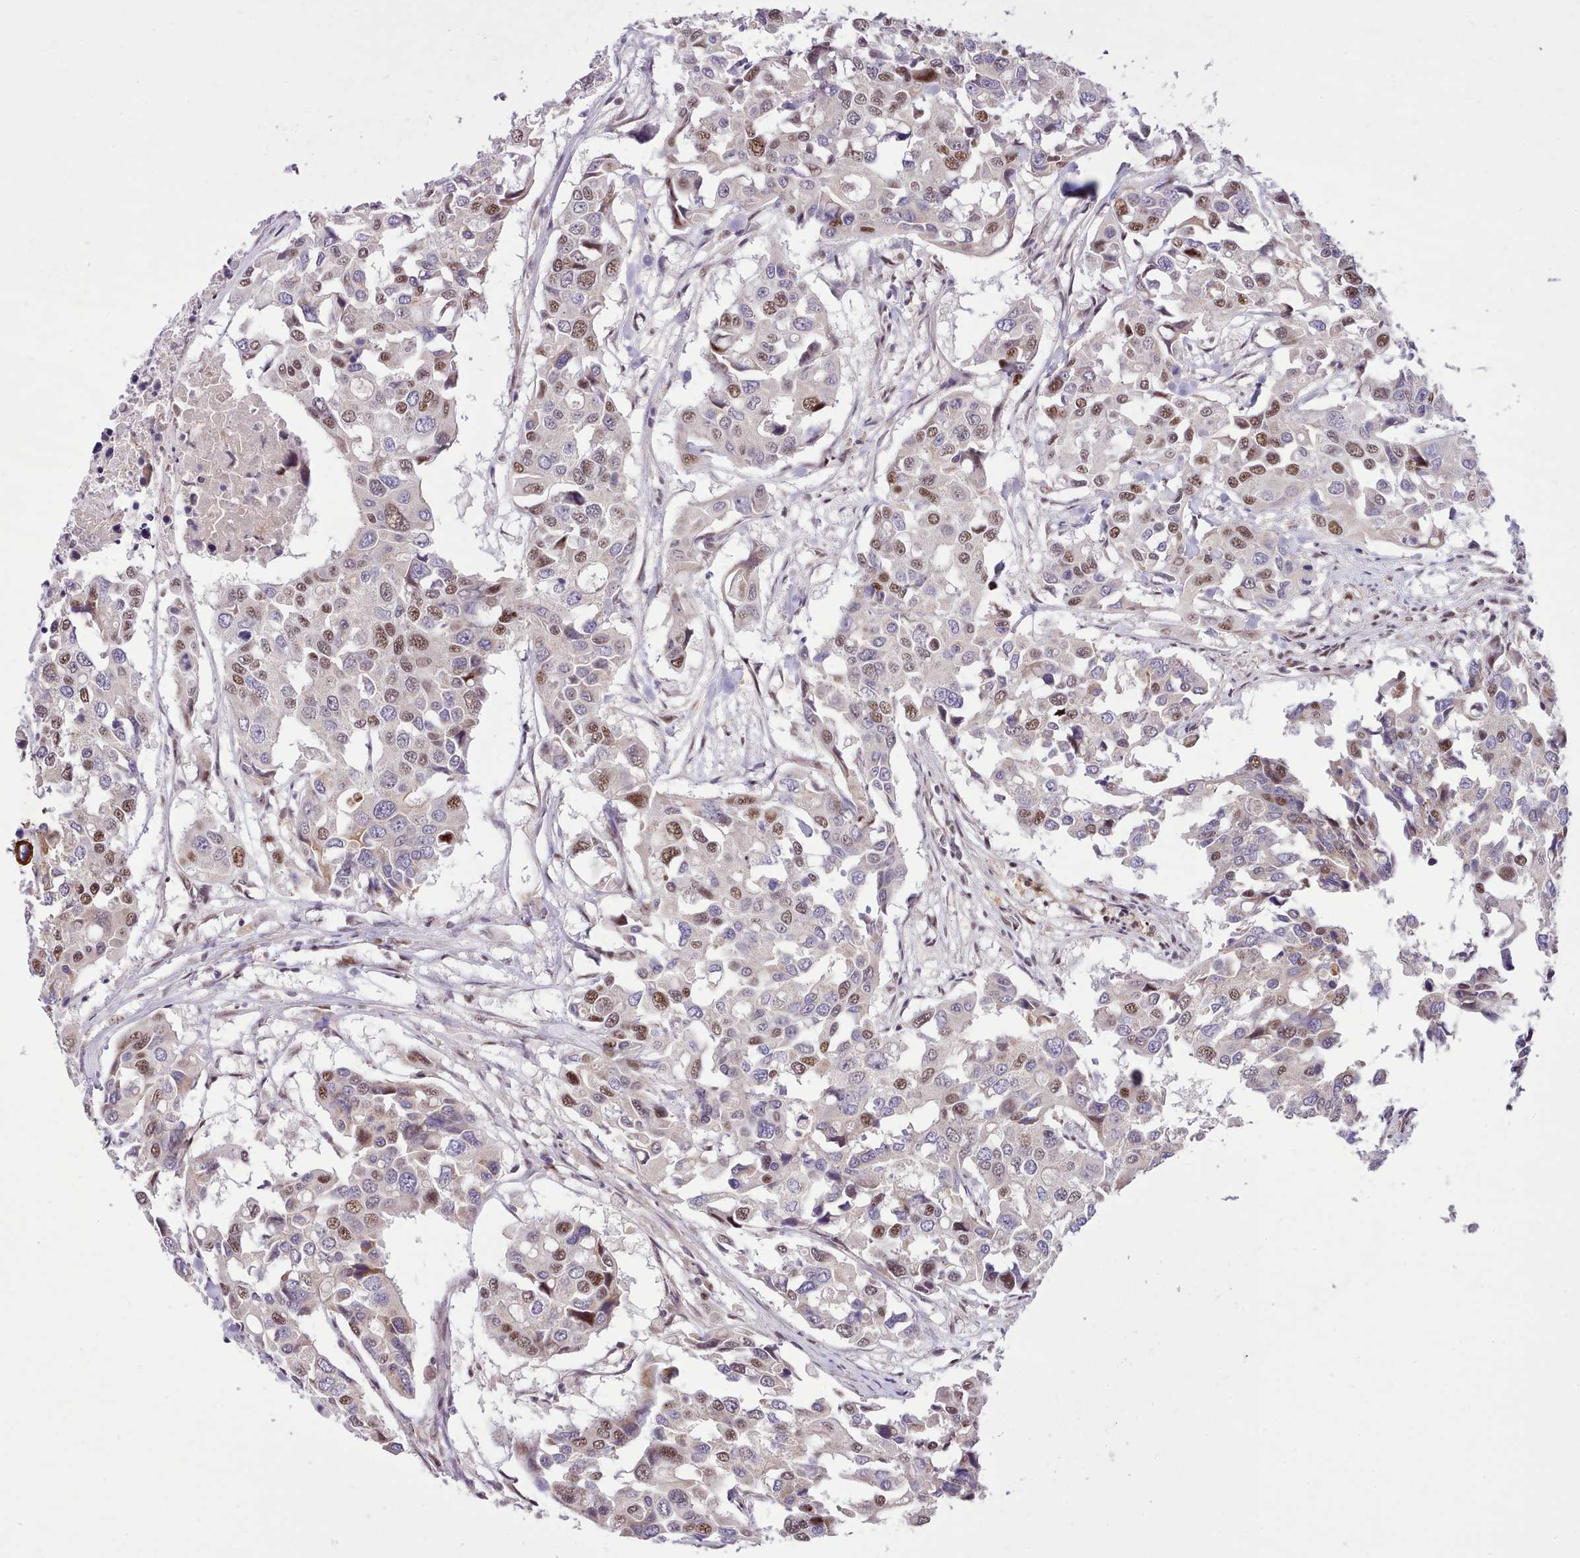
{"staining": {"intensity": "moderate", "quantity": "25%-75%", "location": "nuclear"}, "tissue": "colorectal cancer", "cell_type": "Tumor cells", "image_type": "cancer", "snomed": [{"axis": "morphology", "description": "Adenocarcinoma, NOS"}, {"axis": "topography", "description": "Colon"}], "caption": "Protein analysis of colorectal cancer (adenocarcinoma) tissue displays moderate nuclear expression in approximately 25%-75% of tumor cells. (Stains: DAB in brown, nuclei in blue, Microscopy: brightfield microscopy at high magnification).", "gene": "HOXB7", "patient": {"sex": "male", "age": 77}}